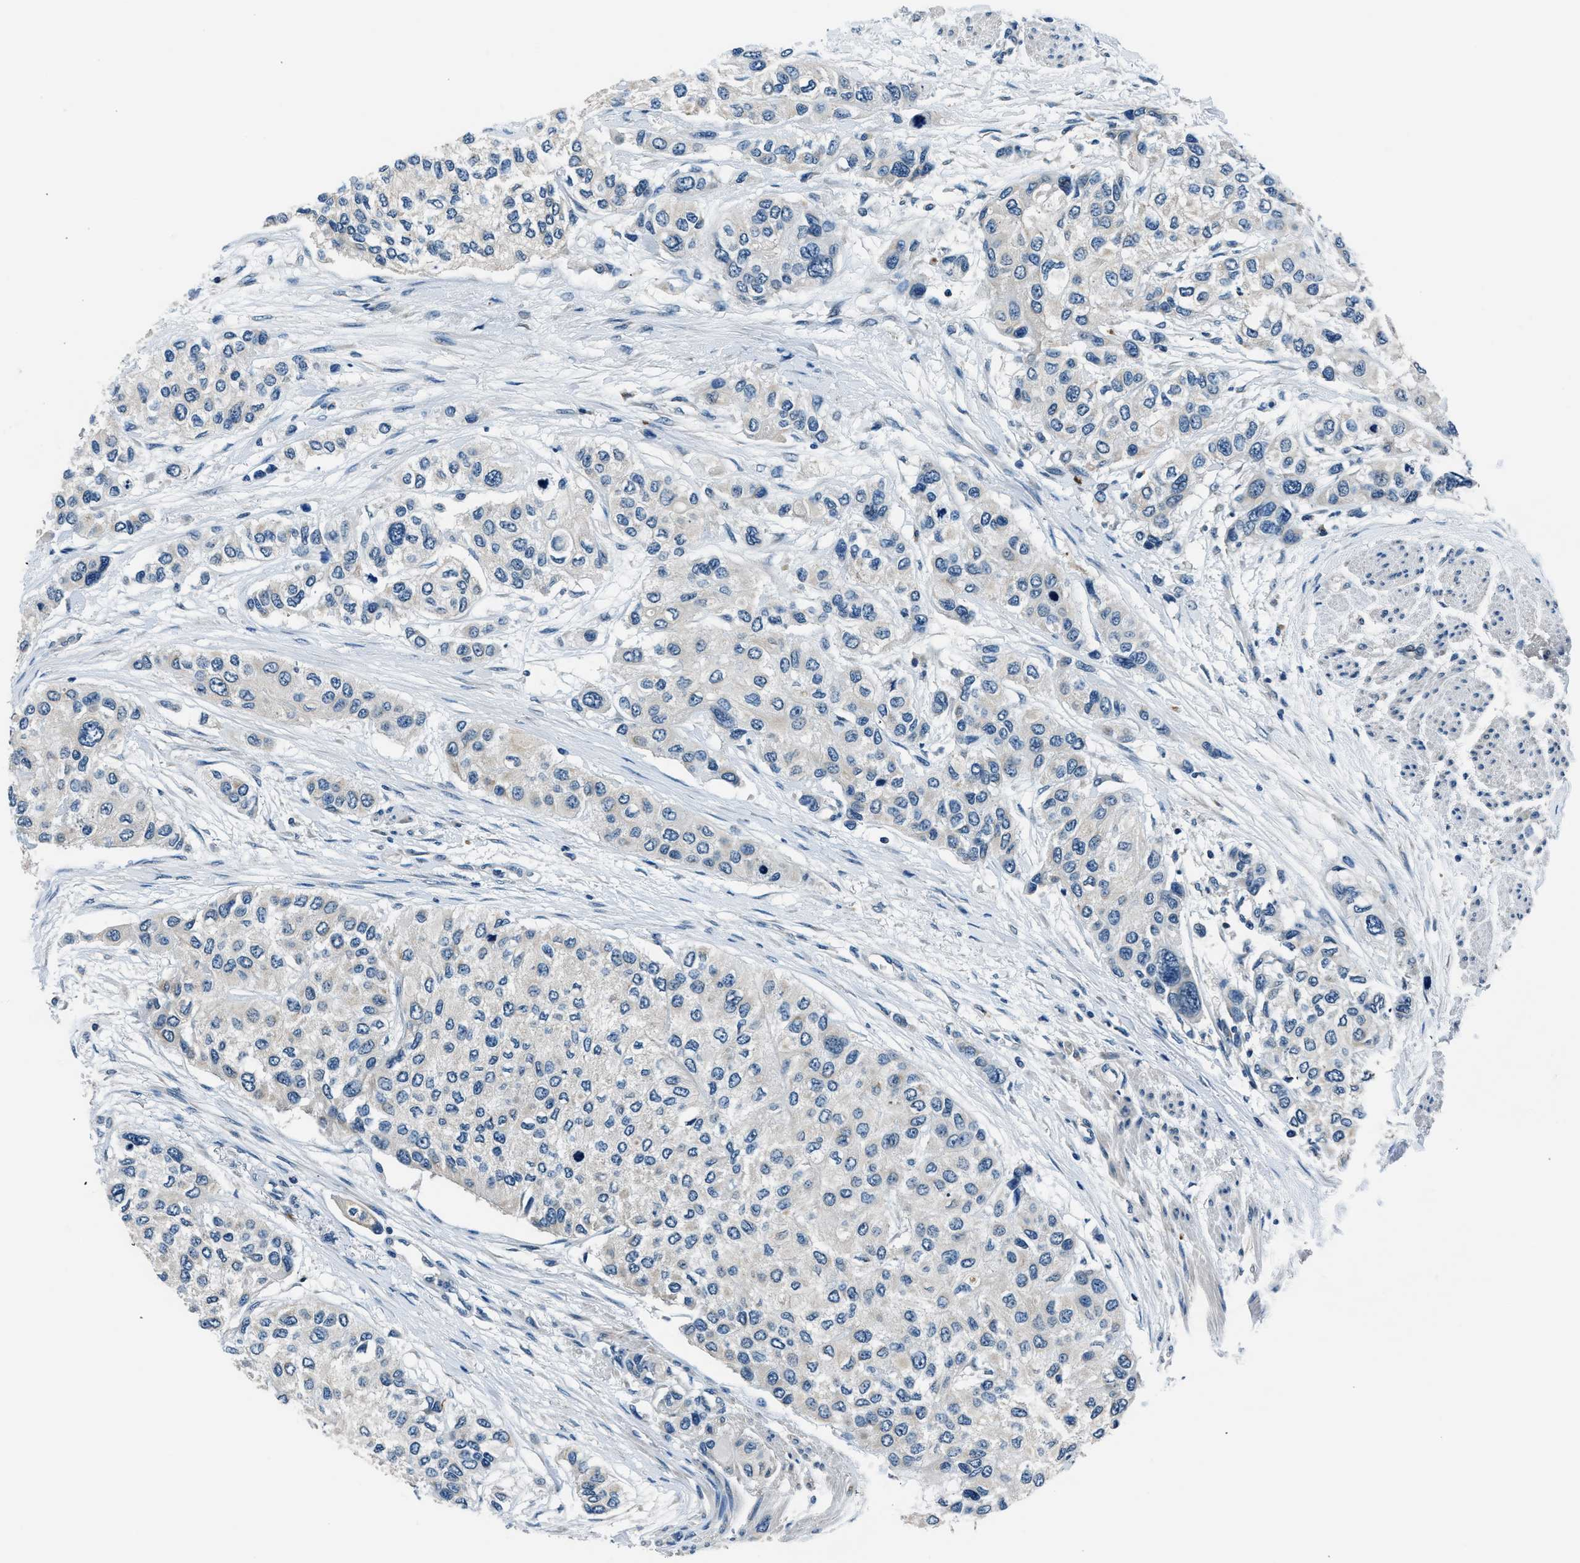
{"staining": {"intensity": "negative", "quantity": "none", "location": "none"}, "tissue": "urothelial cancer", "cell_type": "Tumor cells", "image_type": "cancer", "snomed": [{"axis": "morphology", "description": "Urothelial carcinoma, High grade"}, {"axis": "topography", "description": "Urinary bladder"}], "caption": "Urothelial cancer stained for a protein using IHC exhibits no staining tumor cells.", "gene": "NME8", "patient": {"sex": "female", "age": 56}}